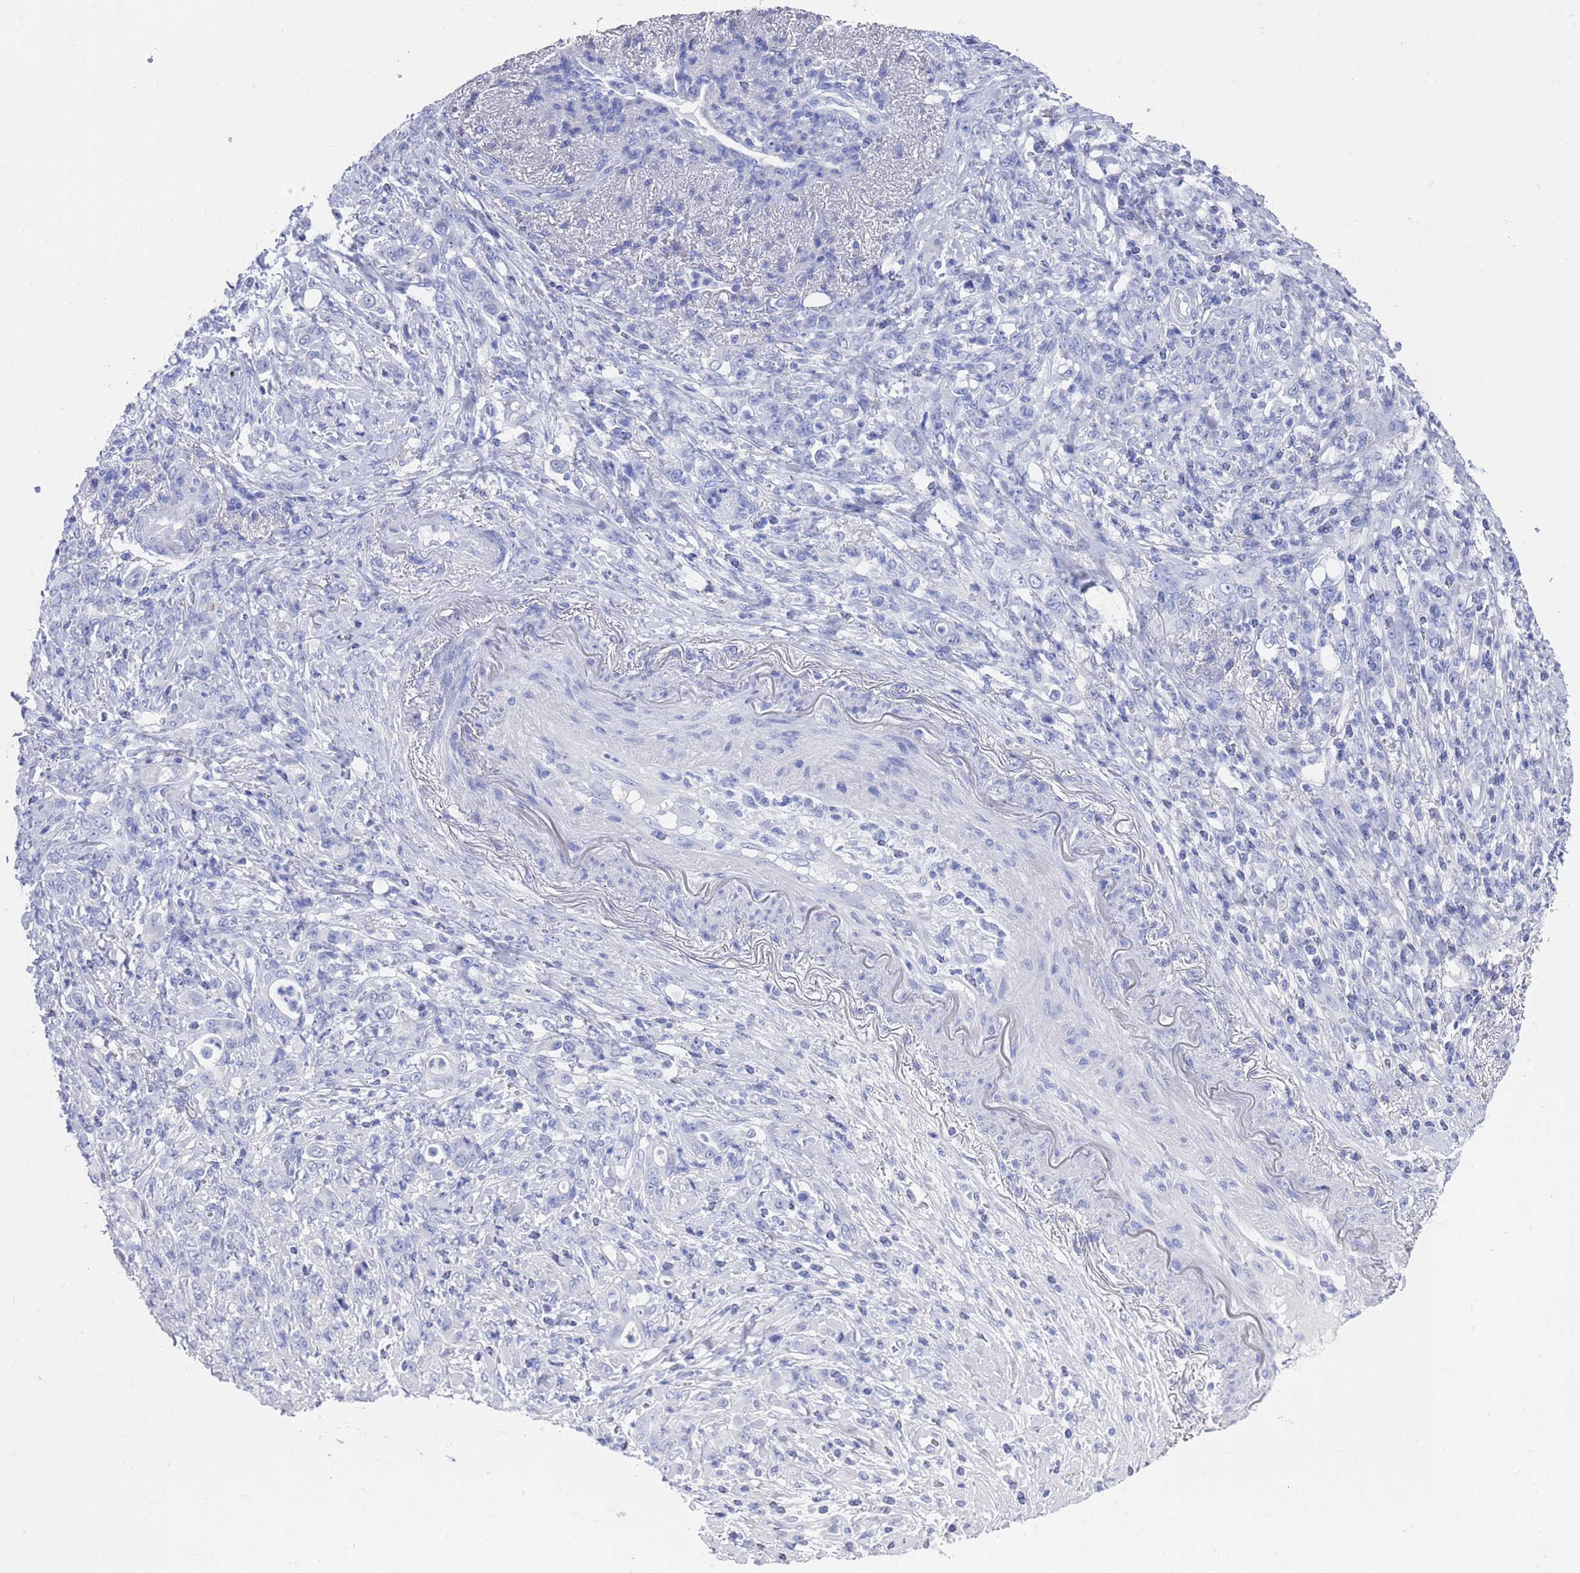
{"staining": {"intensity": "negative", "quantity": "none", "location": "none"}, "tissue": "stomach cancer", "cell_type": "Tumor cells", "image_type": "cancer", "snomed": [{"axis": "morphology", "description": "Normal tissue, NOS"}, {"axis": "morphology", "description": "Adenocarcinoma, NOS"}, {"axis": "topography", "description": "Stomach"}], "caption": "The immunohistochemistry (IHC) image has no significant expression in tumor cells of adenocarcinoma (stomach) tissue. (DAB (3,3'-diaminobenzidine) immunohistochemistry, high magnification).", "gene": "MTMR2", "patient": {"sex": "female", "age": 79}}